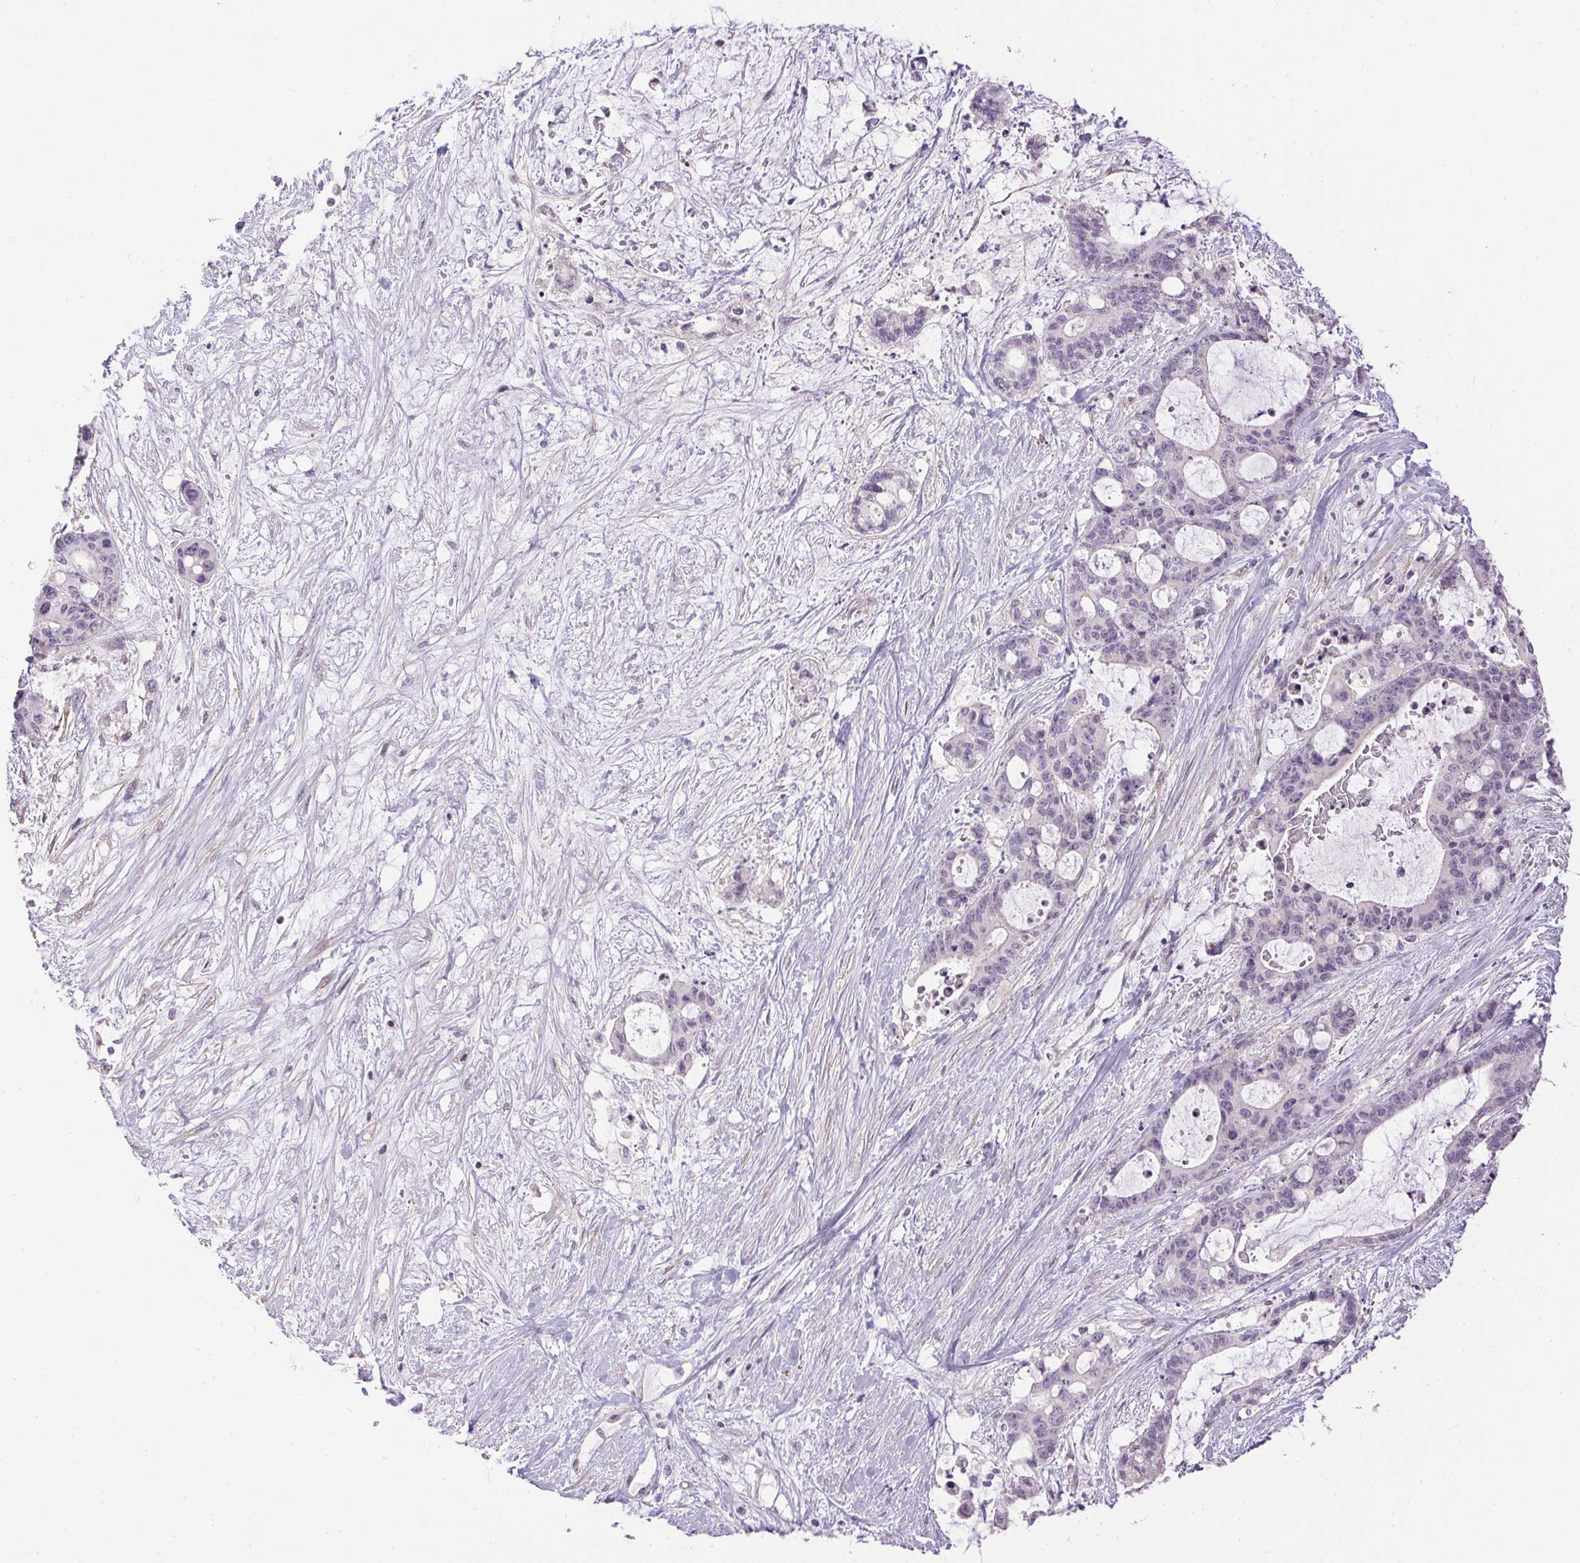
{"staining": {"intensity": "negative", "quantity": "none", "location": "none"}, "tissue": "liver cancer", "cell_type": "Tumor cells", "image_type": "cancer", "snomed": [{"axis": "morphology", "description": "Normal tissue, NOS"}, {"axis": "morphology", "description": "Cholangiocarcinoma"}, {"axis": "topography", "description": "Liver"}, {"axis": "topography", "description": "Peripheral nerve tissue"}], "caption": "Immunohistochemical staining of human liver cholangiocarcinoma displays no significant positivity in tumor cells.", "gene": "PRL", "patient": {"sex": "female", "age": 73}}